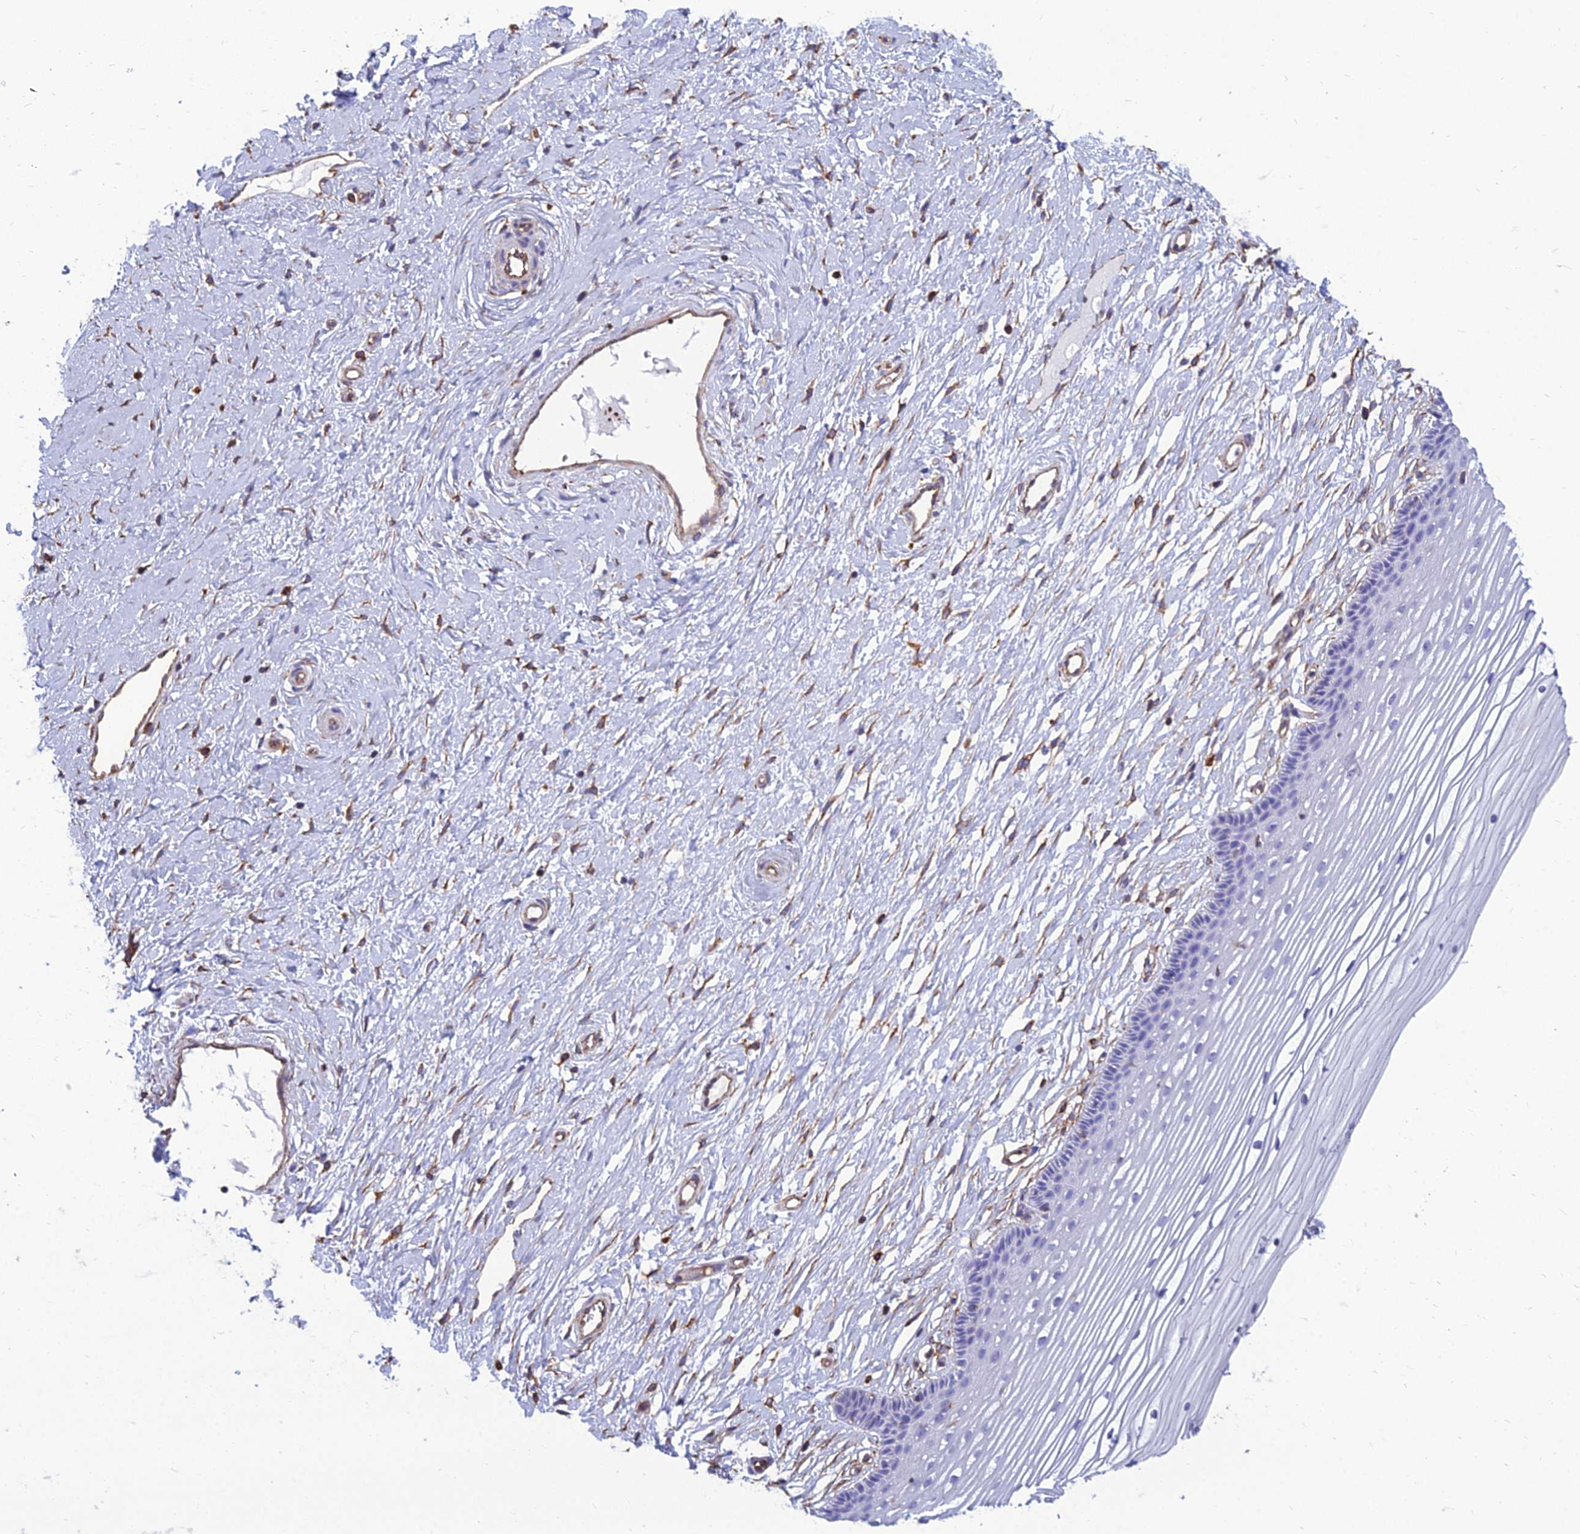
{"staining": {"intensity": "negative", "quantity": "none", "location": "none"}, "tissue": "vagina", "cell_type": "Squamous epithelial cells", "image_type": "normal", "snomed": [{"axis": "morphology", "description": "Normal tissue, NOS"}, {"axis": "topography", "description": "Vagina"}, {"axis": "topography", "description": "Cervix"}], "caption": "This is an immunohistochemistry micrograph of unremarkable vagina. There is no expression in squamous epithelial cells.", "gene": "PSMD11", "patient": {"sex": "female", "age": 40}}